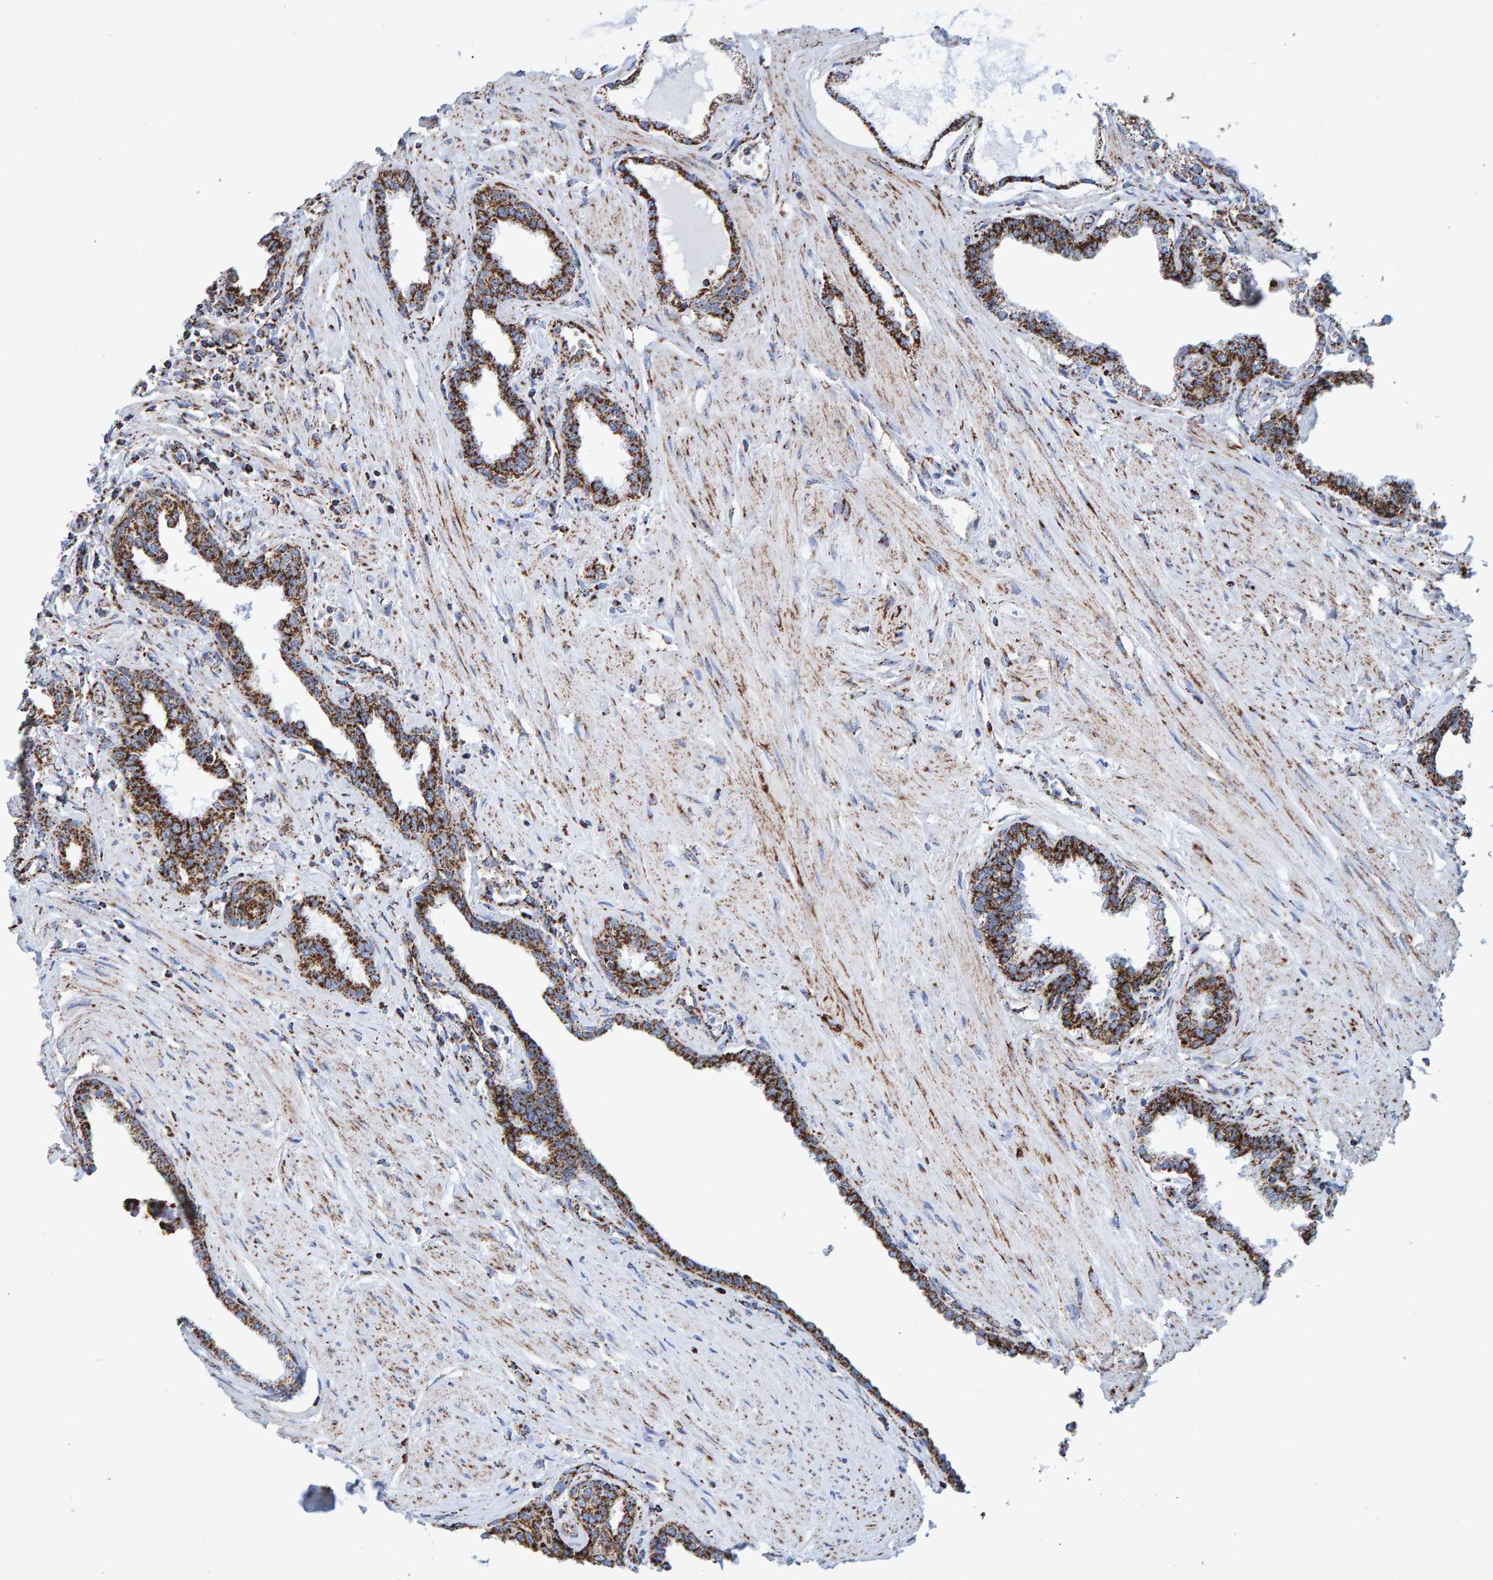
{"staining": {"intensity": "strong", "quantity": ">75%", "location": "cytoplasmic/membranous"}, "tissue": "prostate cancer", "cell_type": "Tumor cells", "image_type": "cancer", "snomed": [{"axis": "morphology", "description": "Adenocarcinoma, High grade"}, {"axis": "topography", "description": "Prostate"}], "caption": "There is high levels of strong cytoplasmic/membranous staining in tumor cells of prostate high-grade adenocarcinoma, as demonstrated by immunohistochemical staining (brown color).", "gene": "ENSG00000262660", "patient": {"sex": "male", "age": 52}}